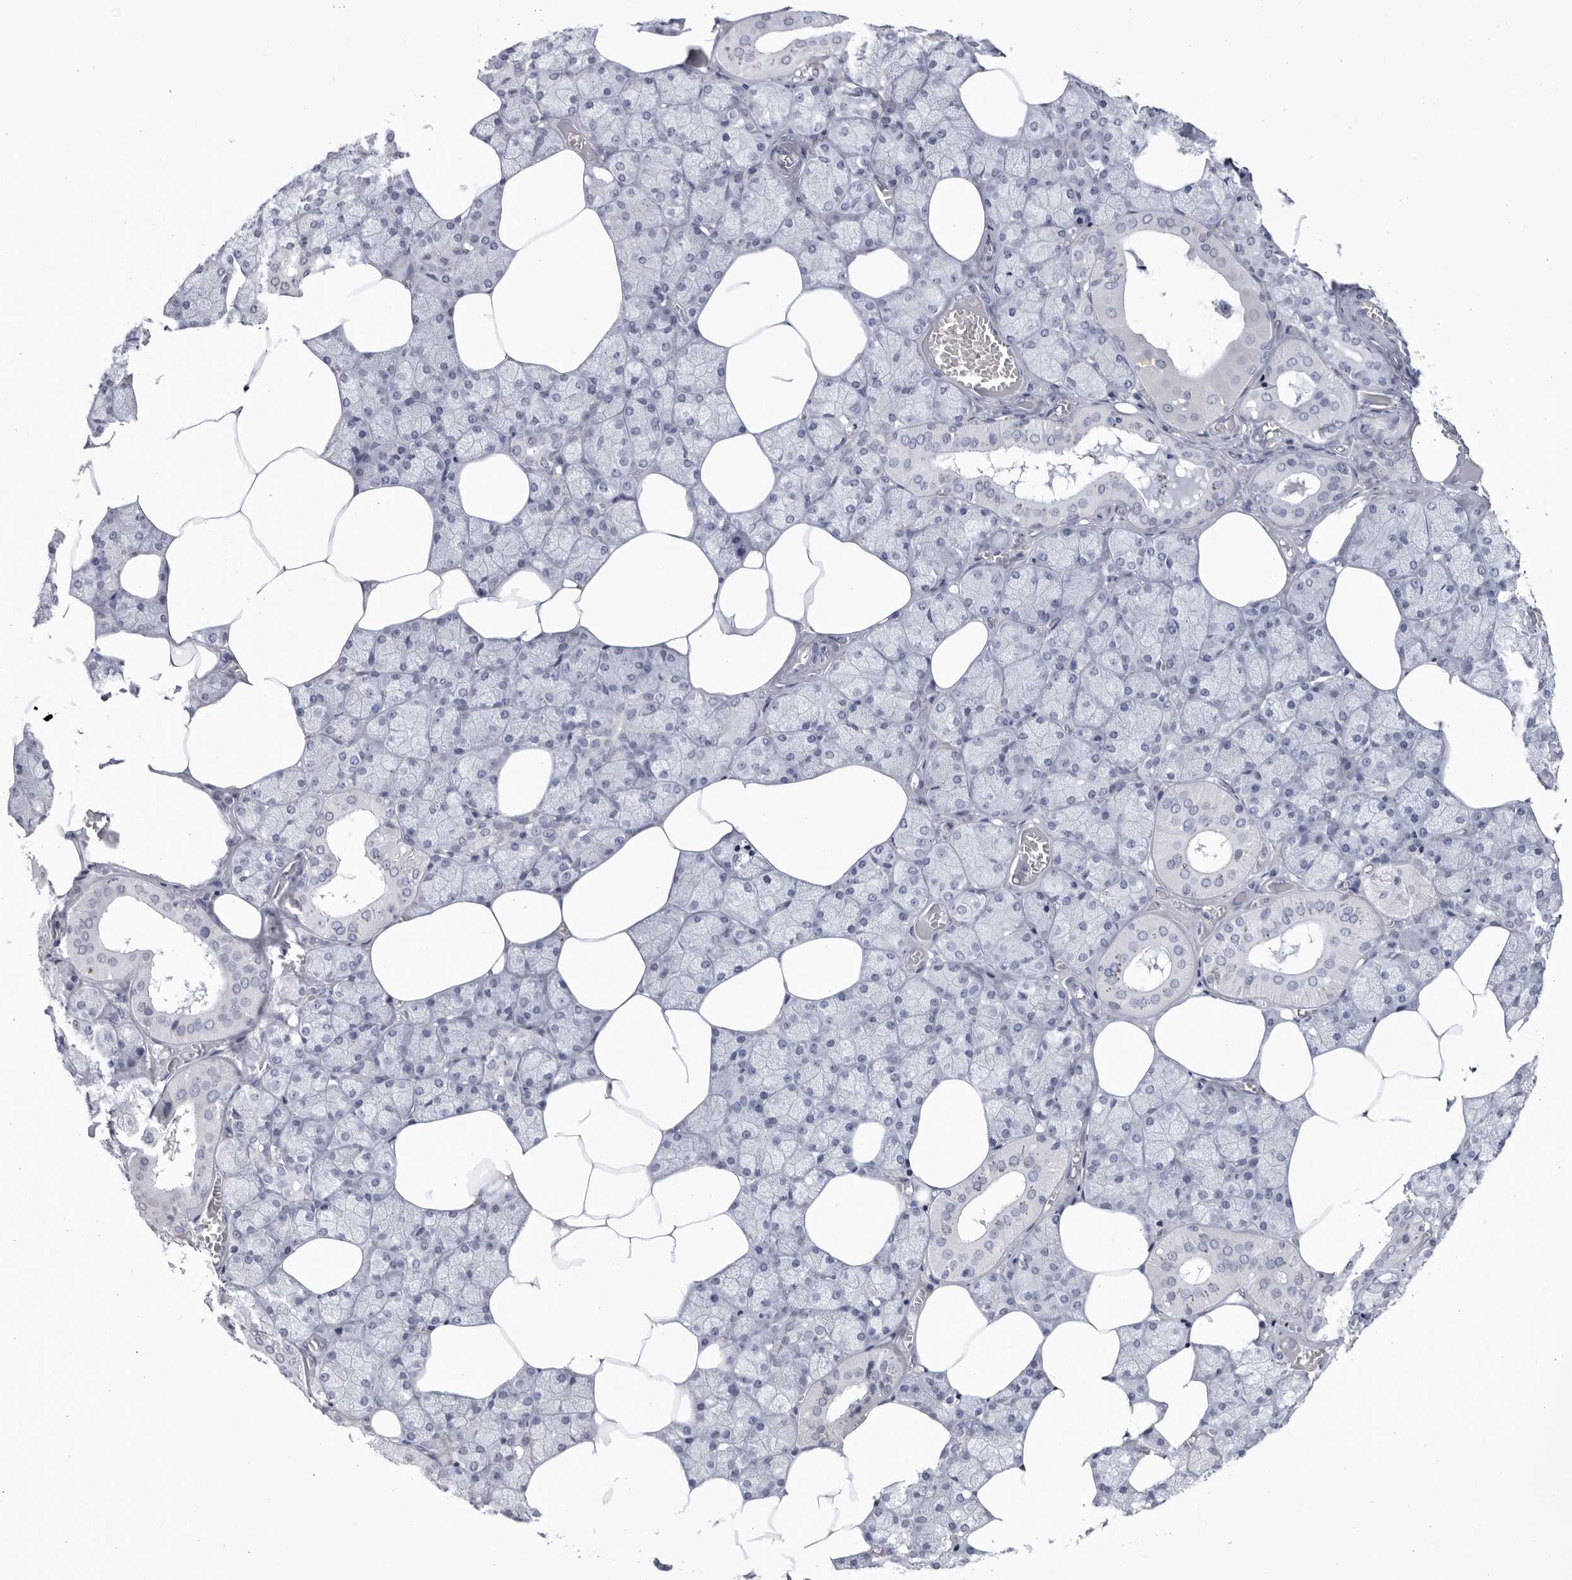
{"staining": {"intensity": "negative", "quantity": "none", "location": "none"}, "tissue": "salivary gland", "cell_type": "Glandular cells", "image_type": "normal", "snomed": [{"axis": "morphology", "description": "Normal tissue, NOS"}, {"axis": "topography", "description": "Salivary gland"}], "caption": "Immunohistochemical staining of unremarkable human salivary gland shows no significant expression in glandular cells. The staining was performed using DAB to visualize the protein expression in brown, while the nuclei were stained in blue with hematoxylin (Magnification: 20x).", "gene": "BMP2K", "patient": {"sex": "male", "age": 62}}